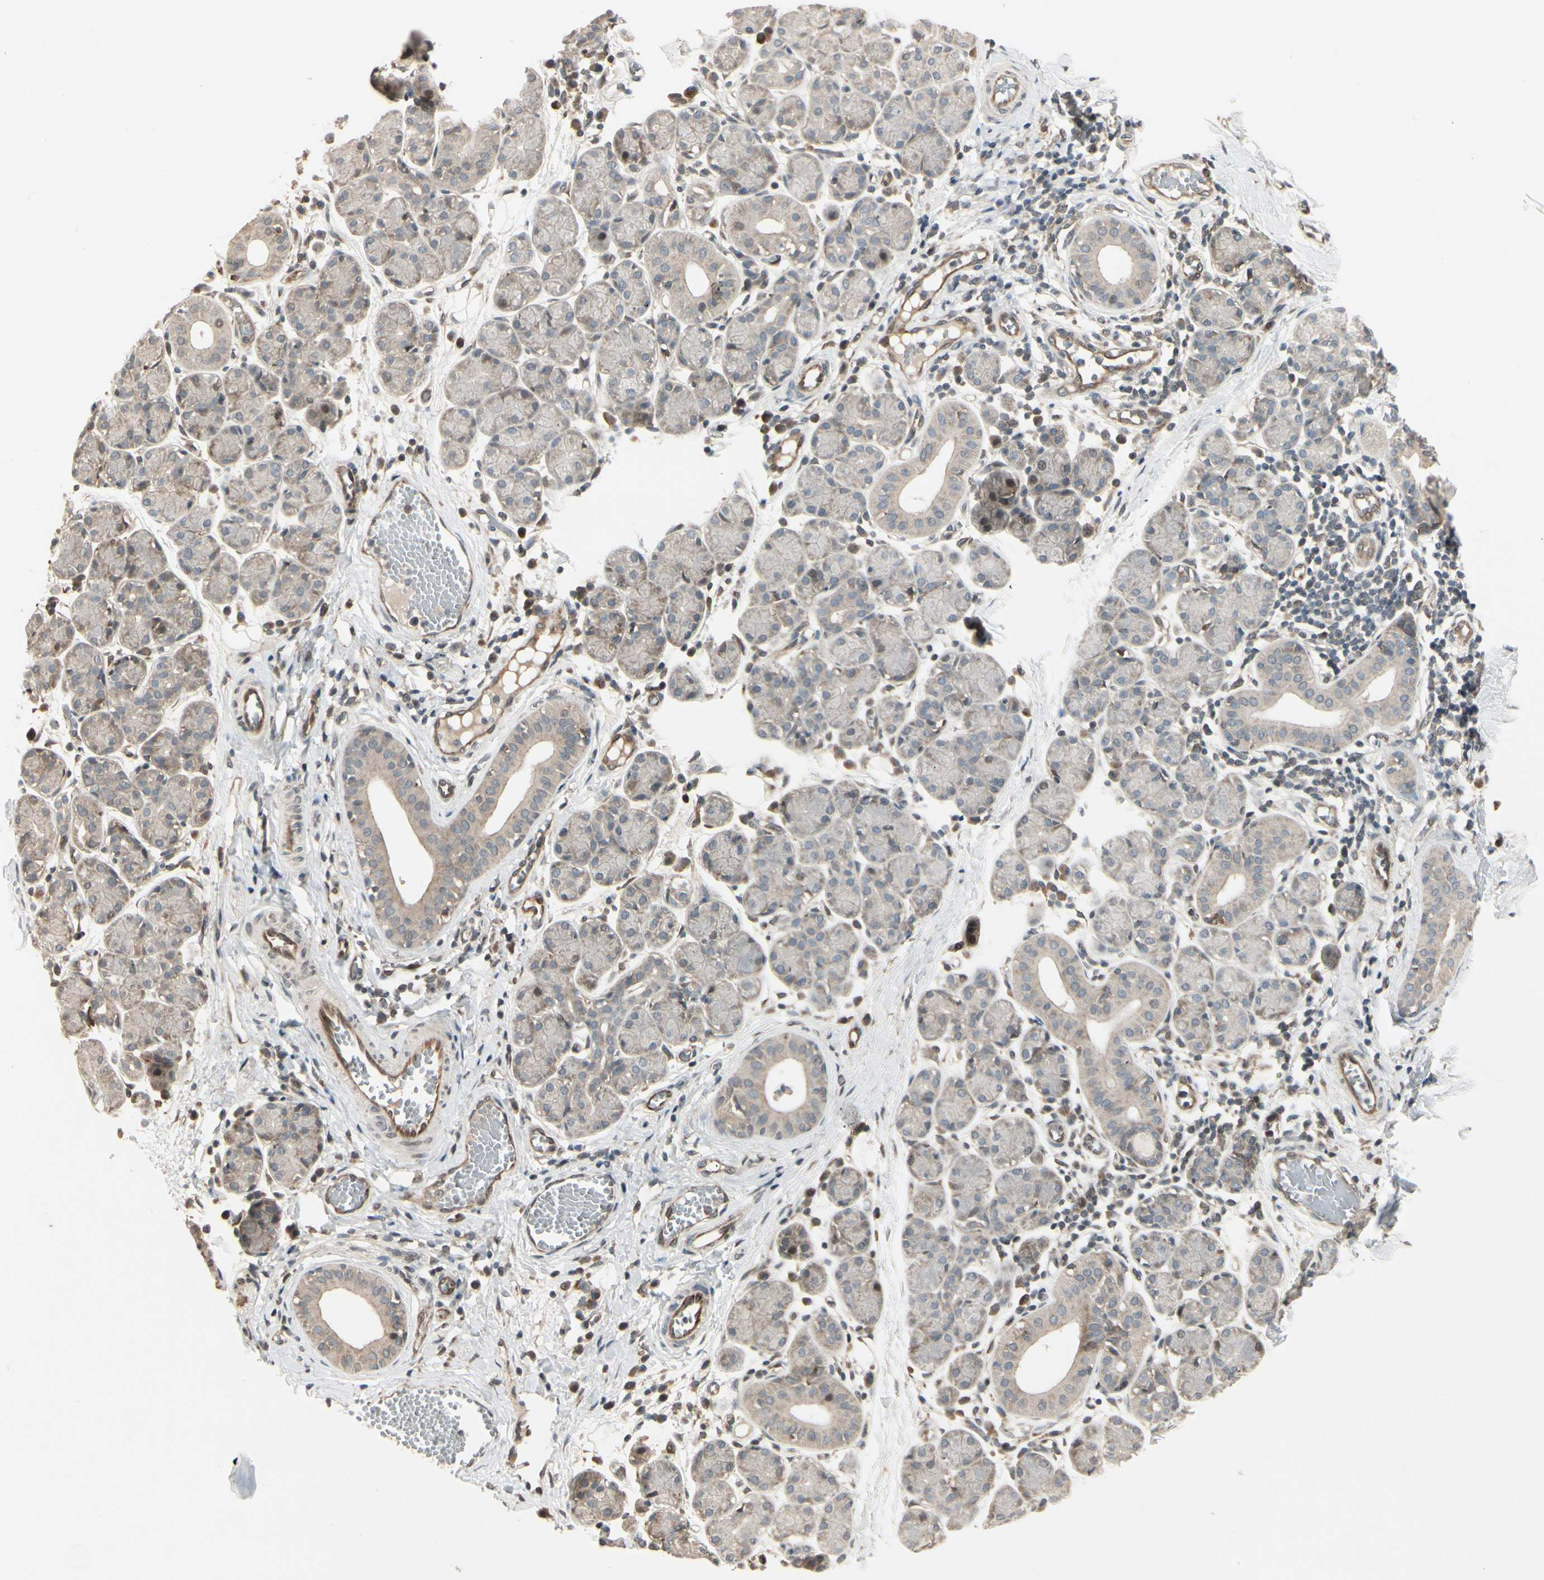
{"staining": {"intensity": "weak", "quantity": "25%-75%", "location": "cytoplasmic/membranous"}, "tissue": "salivary gland", "cell_type": "Glandular cells", "image_type": "normal", "snomed": [{"axis": "morphology", "description": "Normal tissue, NOS"}, {"axis": "morphology", "description": "Inflammation, NOS"}, {"axis": "topography", "description": "Lymph node"}, {"axis": "topography", "description": "Salivary gland"}], "caption": "This micrograph displays IHC staining of normal salivary gland, with low weak cytoplasmic/membranous staining in about 25%-75% of glandular cells.", "gene": "SVBP", "patient": {"sex": "male", "age": 3}}